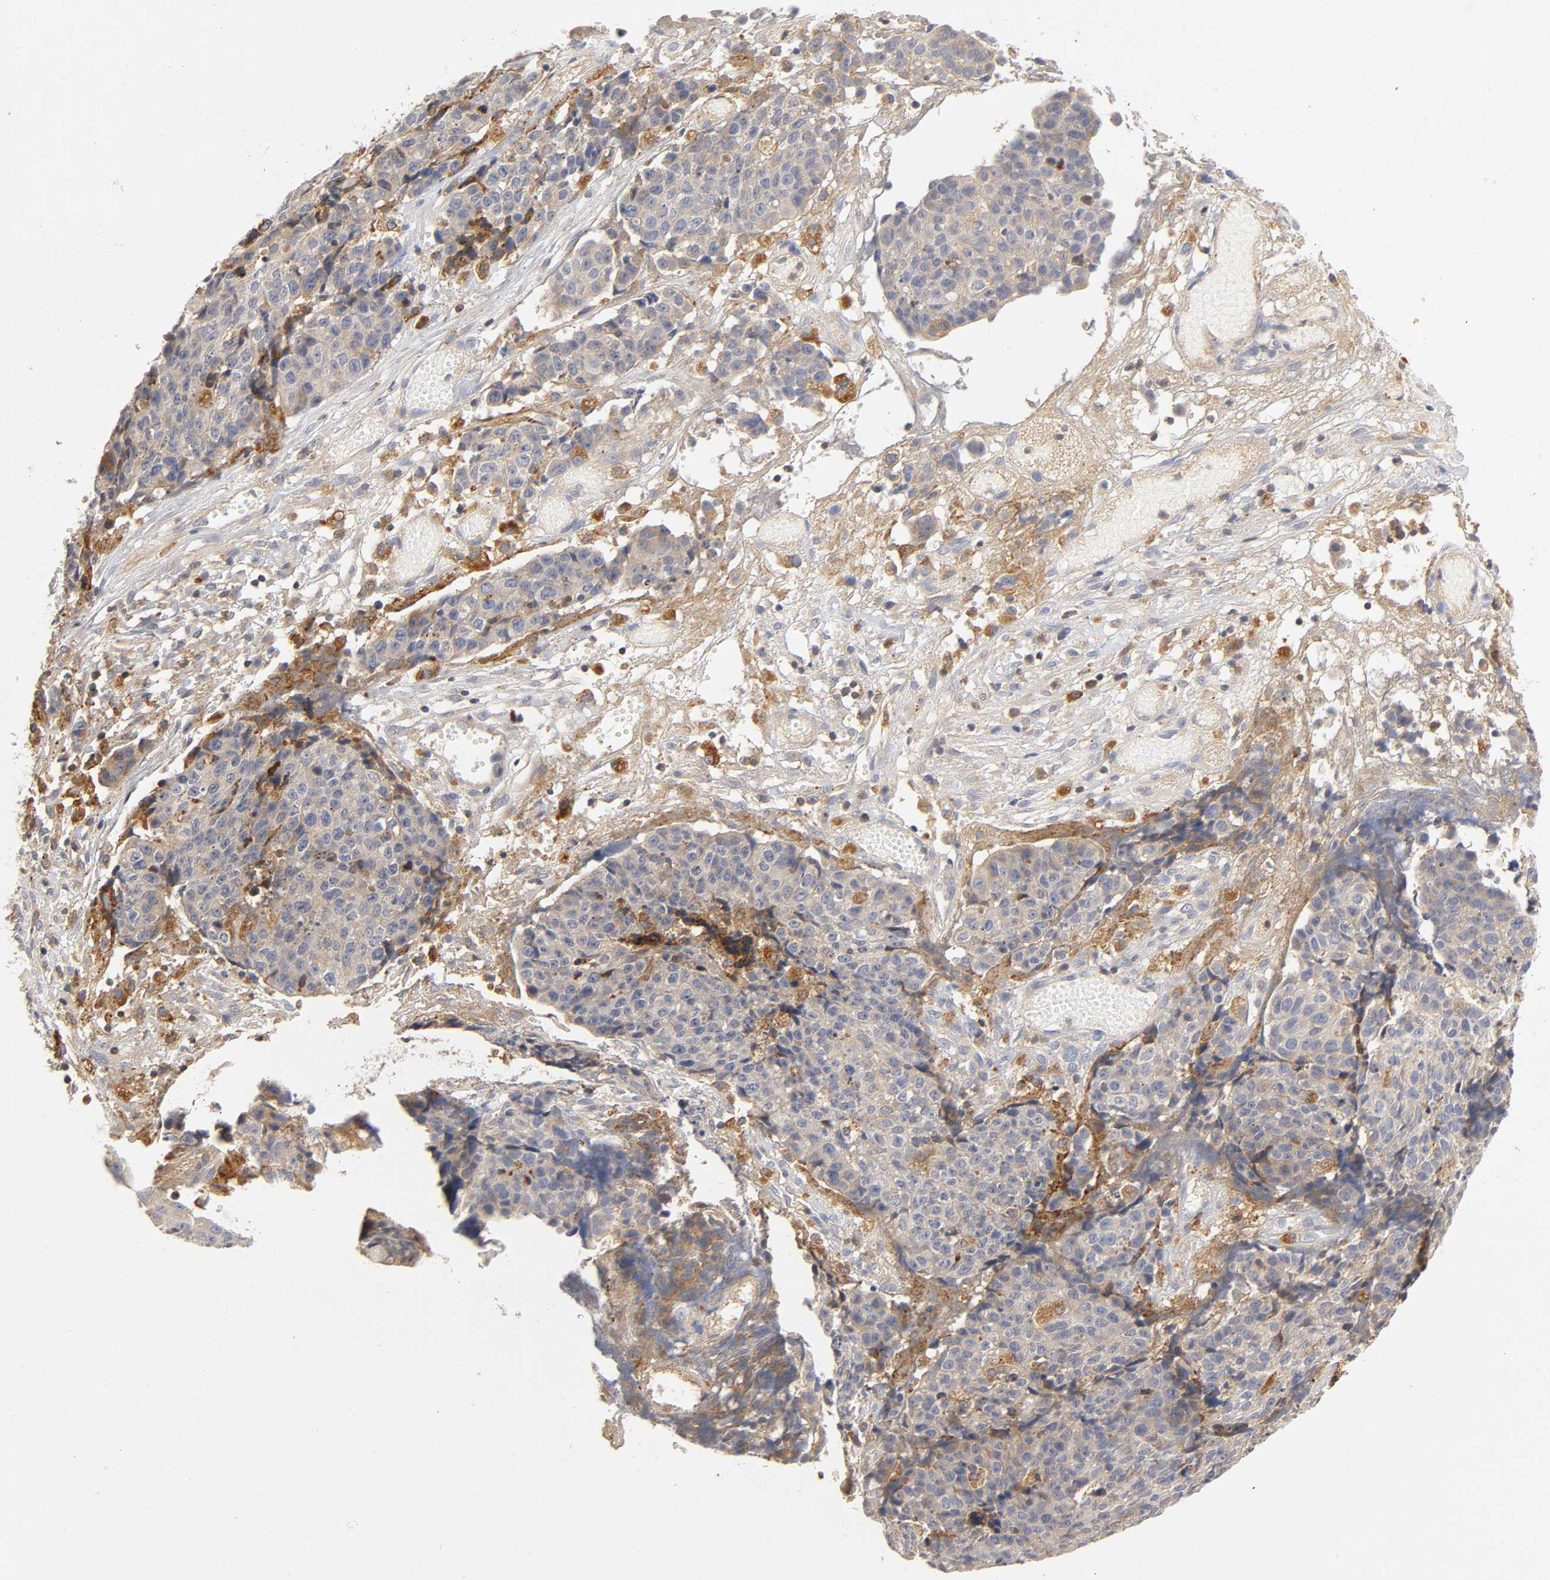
{"staining": {"intensity": "weak", "quantity": "25%-75%", "location": "cytoplasmic/membranous"}, "tissue": "ovarian cancer", "cell_type": "Tumor cells", "image_type": "cancer", "snomed": [{"axis": "morphology", "description": "Carcinoma, endometroid"}, {"axis": "topography", "description": "Ovary"}], "caption": "A photomicrograph of human ovarian cancer (endometroid carcinoma) stained for a protein demonstrates weak cytoplasmic/membranous brown staining in tumor cells.", "gene": "RHOA", "patient": {"sex": "female", "age": 42}}